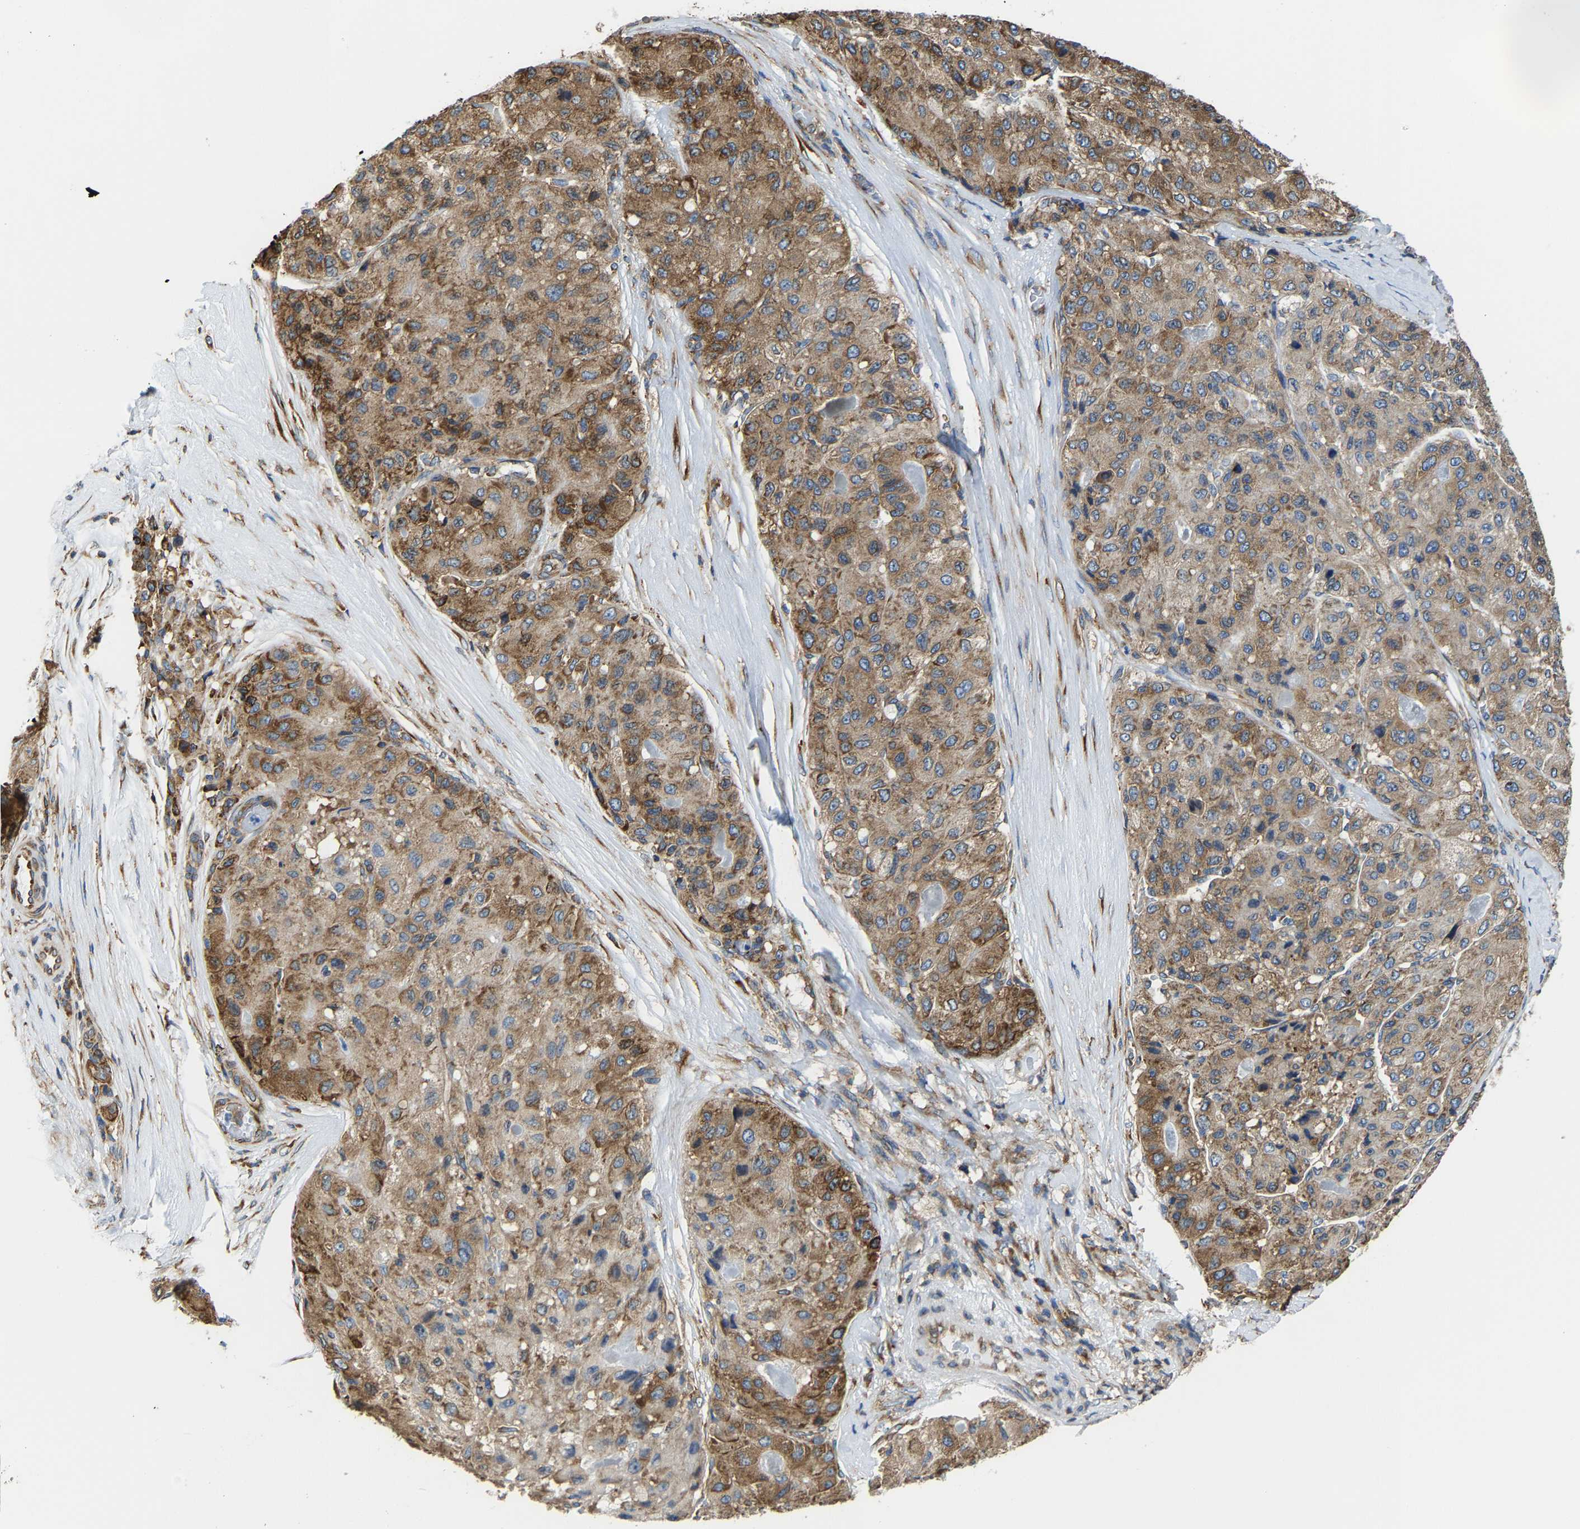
{"staining": {"intensity": "strong", "quantity": ">75%", "location": "cytoplasmic/membranous"}, "tissue": "liver cancer", "cell_type": "Tumor cells", "image_type": "cancer", "snomed": [{"axis": "morphology", "description": "Carcinoma, Hepatocellular, NOS"}, {"axis": "topography", "description": "Liver"}], "caption": "Liver cancer was stained to show a protein in brown. There is high levels of strong cytoplasmic/membranous positivity in approximately >75% of tumor cells.", "gene": "G3BP2", "patient": {"sex": "male", "age": 80}}